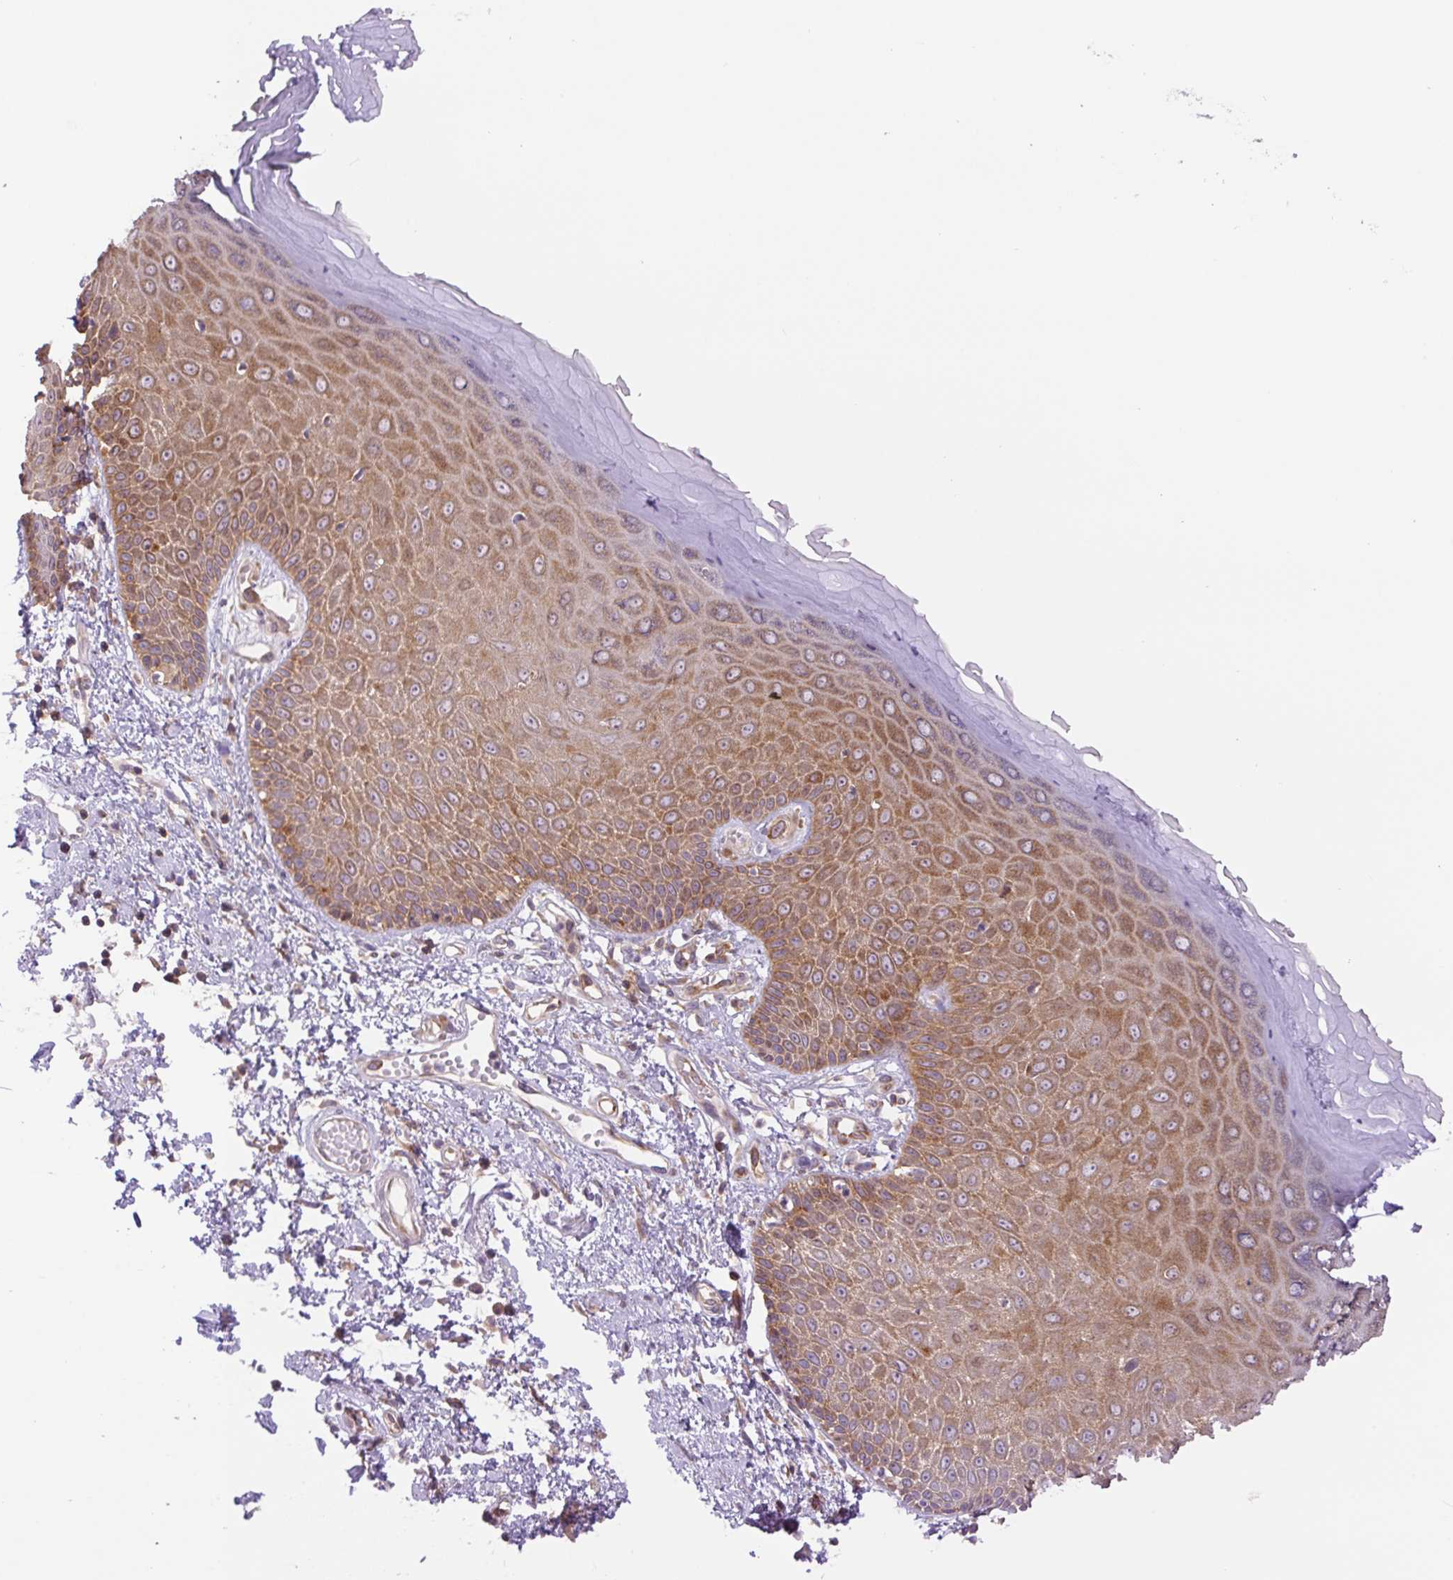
{"staining": {"intensity": "moderate", "quantity": ">75%", "location": "cytoplasmic/membranous"}, "tissue": "skin", "cell_type": "Epidermal cells", "image_type": "normal", "snomed": [{"axis": "morphology", "description": "Normal tissue, NOS"}, {"axis": "topography", "description": "Anal"}, {"axis": "topography", "description": "Peripheral nerve tissue"}], "caption": "Human skin stained for a protein (brown) exhibits moderate cytoplasmic/membranous positive positivity in approximately >75% of epidermal cells.", "gene": "MINK1", "patient": {"sex": "male", "age": 78}}